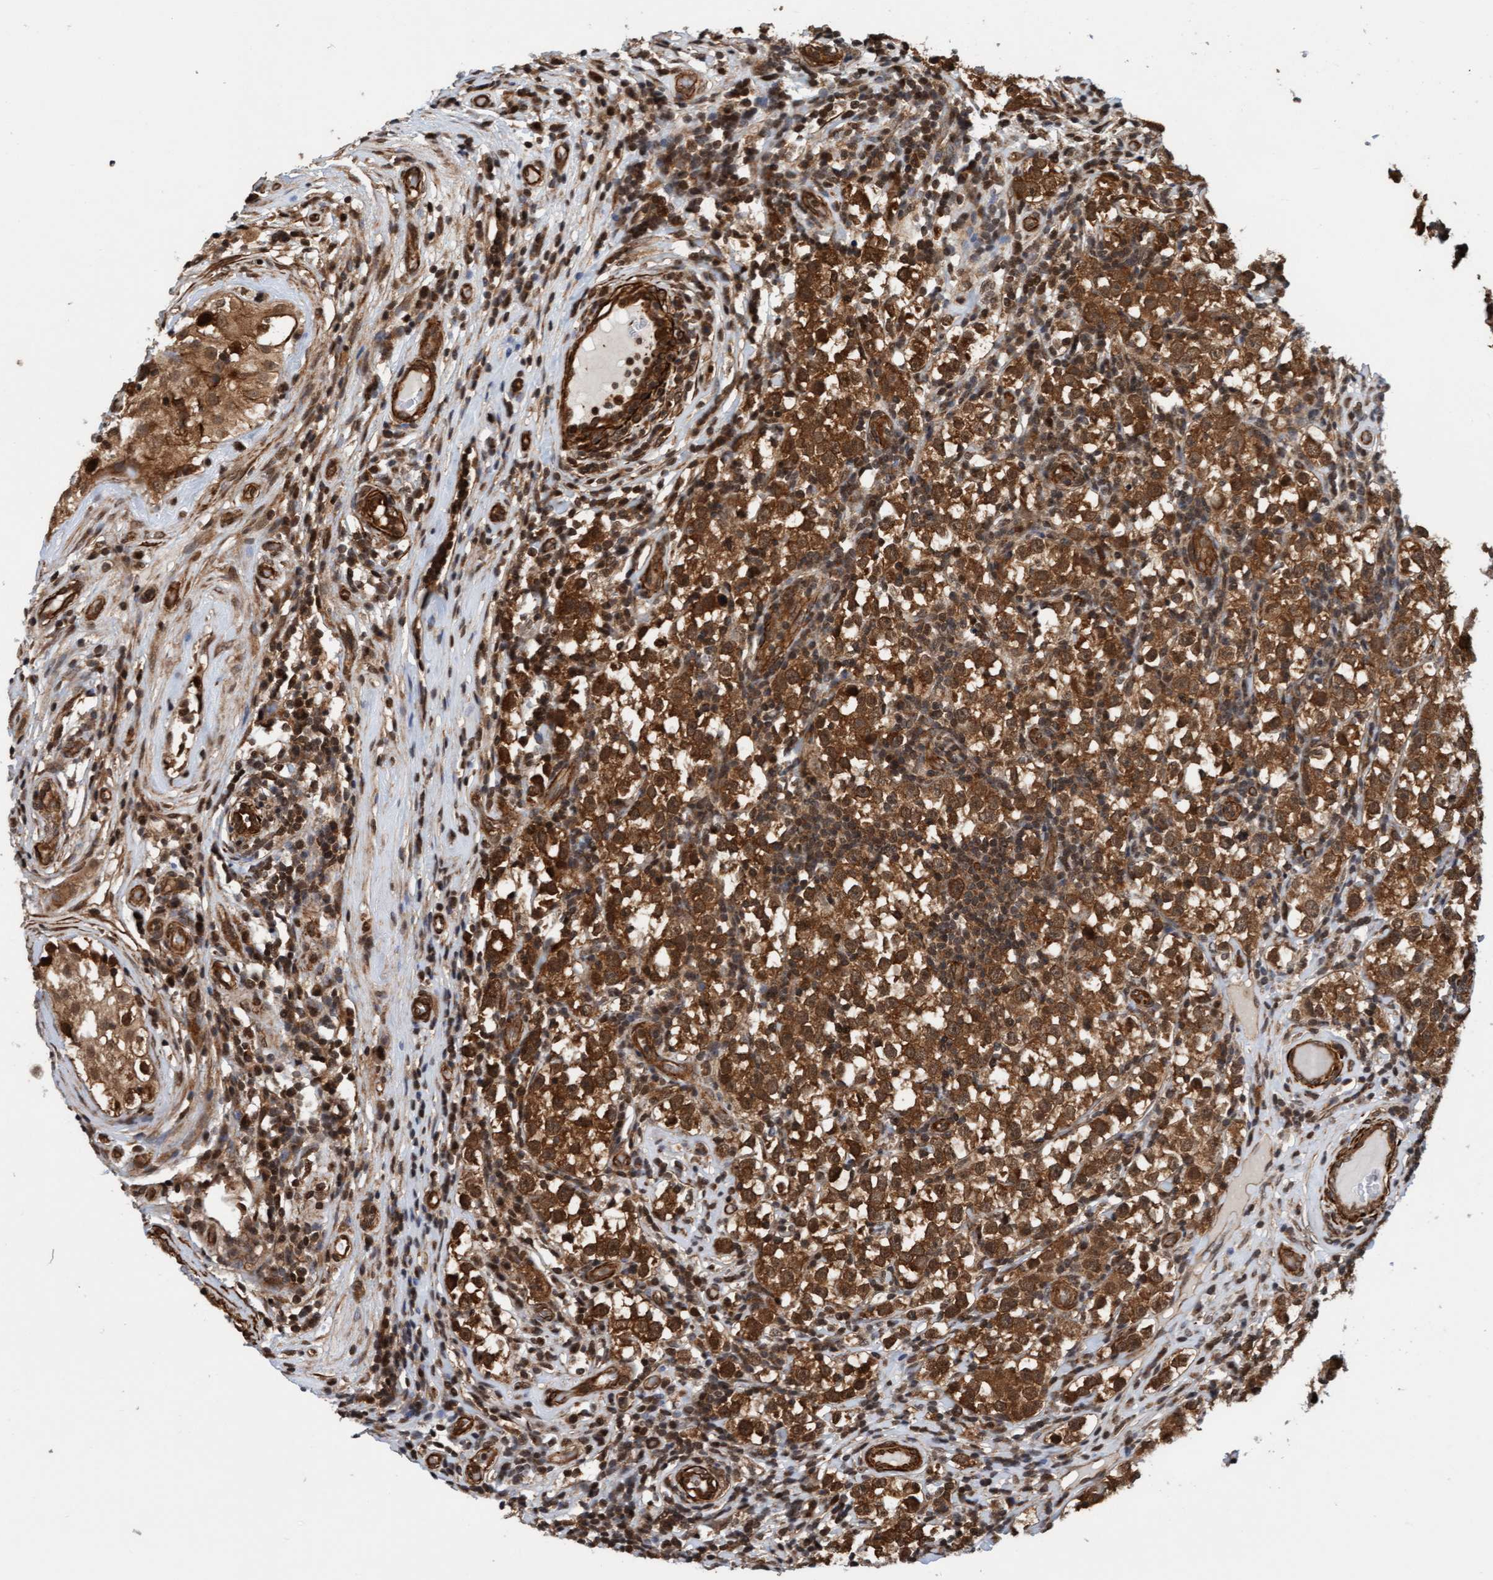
{"staining": {"intensity": "strong", "quantity": ">75%", "location": "cytoplasmic/membranous,nuclear"}, "tissue": "testis cancer", "cell_type": "Tumor cells", "image_type": "cancer", "snomed": [{"axis": "morphology", "description": "Normal tissue, NOS"}, {"axis": "morphology", "description": "Seminoma, NOS"}, {"axis": "topography", "description": "Testis"}], "caption": "Testis cancer (seminoma) was stained to show a protein in brown. There is high levels of strong cytoplasmic/membranous and nuclear staining in about >75% of tumor cells.", "gene": "STXBP4", "patient": {"sex": "male", "age": 43}}